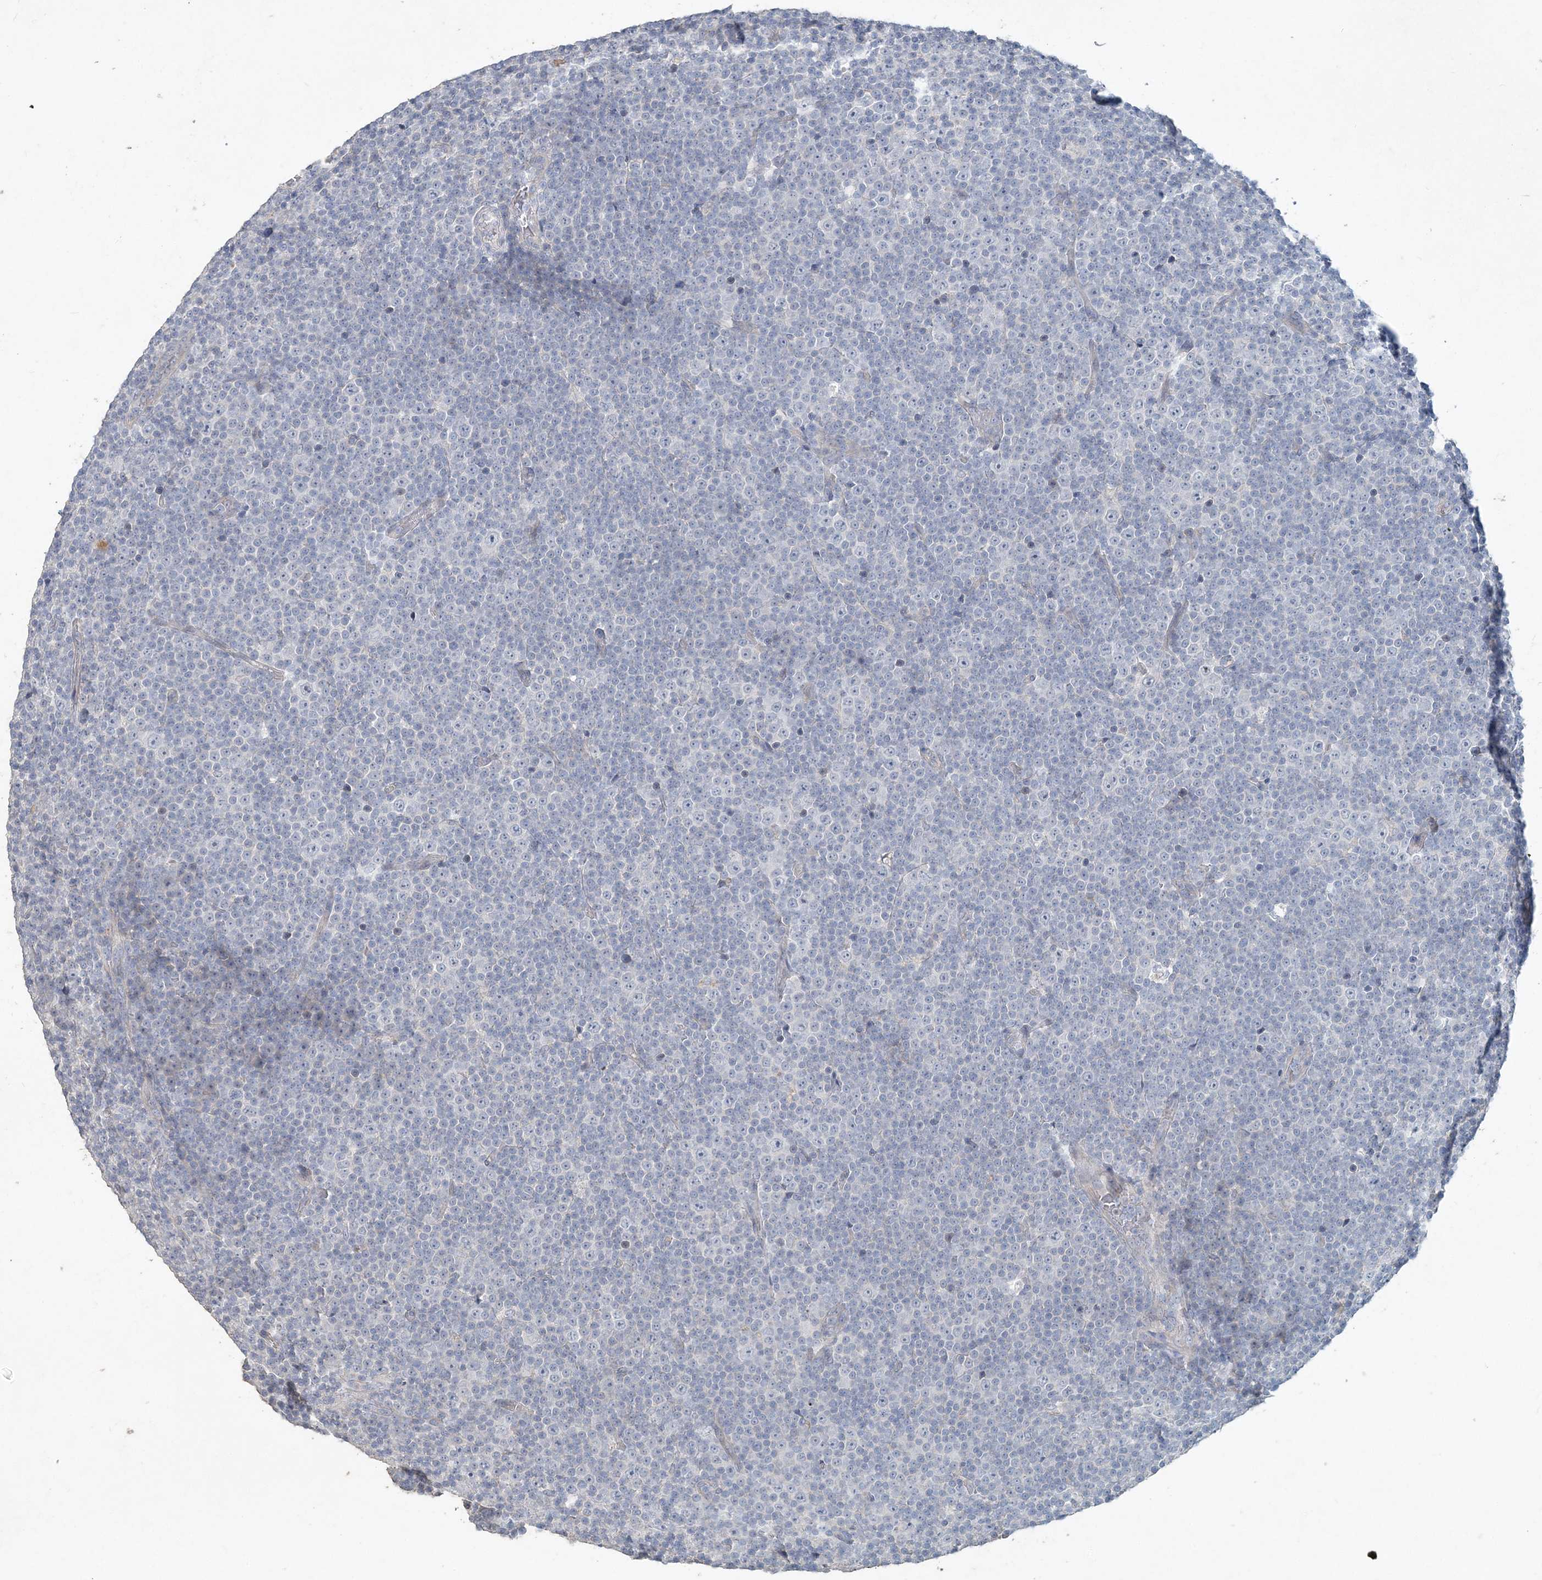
{"staining": {"intensity": "negative", "quantity": "none", "location": "none"}, "tissue": "lymphoma", "cell_type": "Tumor cells", "image_type": "cancer", "snomed": [{"axis": "morphology", "description": "Malignant lymphoma, non-Hodgkin's type, Low grade"}, {"axis": "topography", "description": "Lymph node"}], "caption": "Immunohistochemistry of human low-grade malignant lymphoma, non-Hodgkin's type shows no staining in tumor cells.", "gene": "DNAH5", "patient": {"sex": "female", "age": 67}}